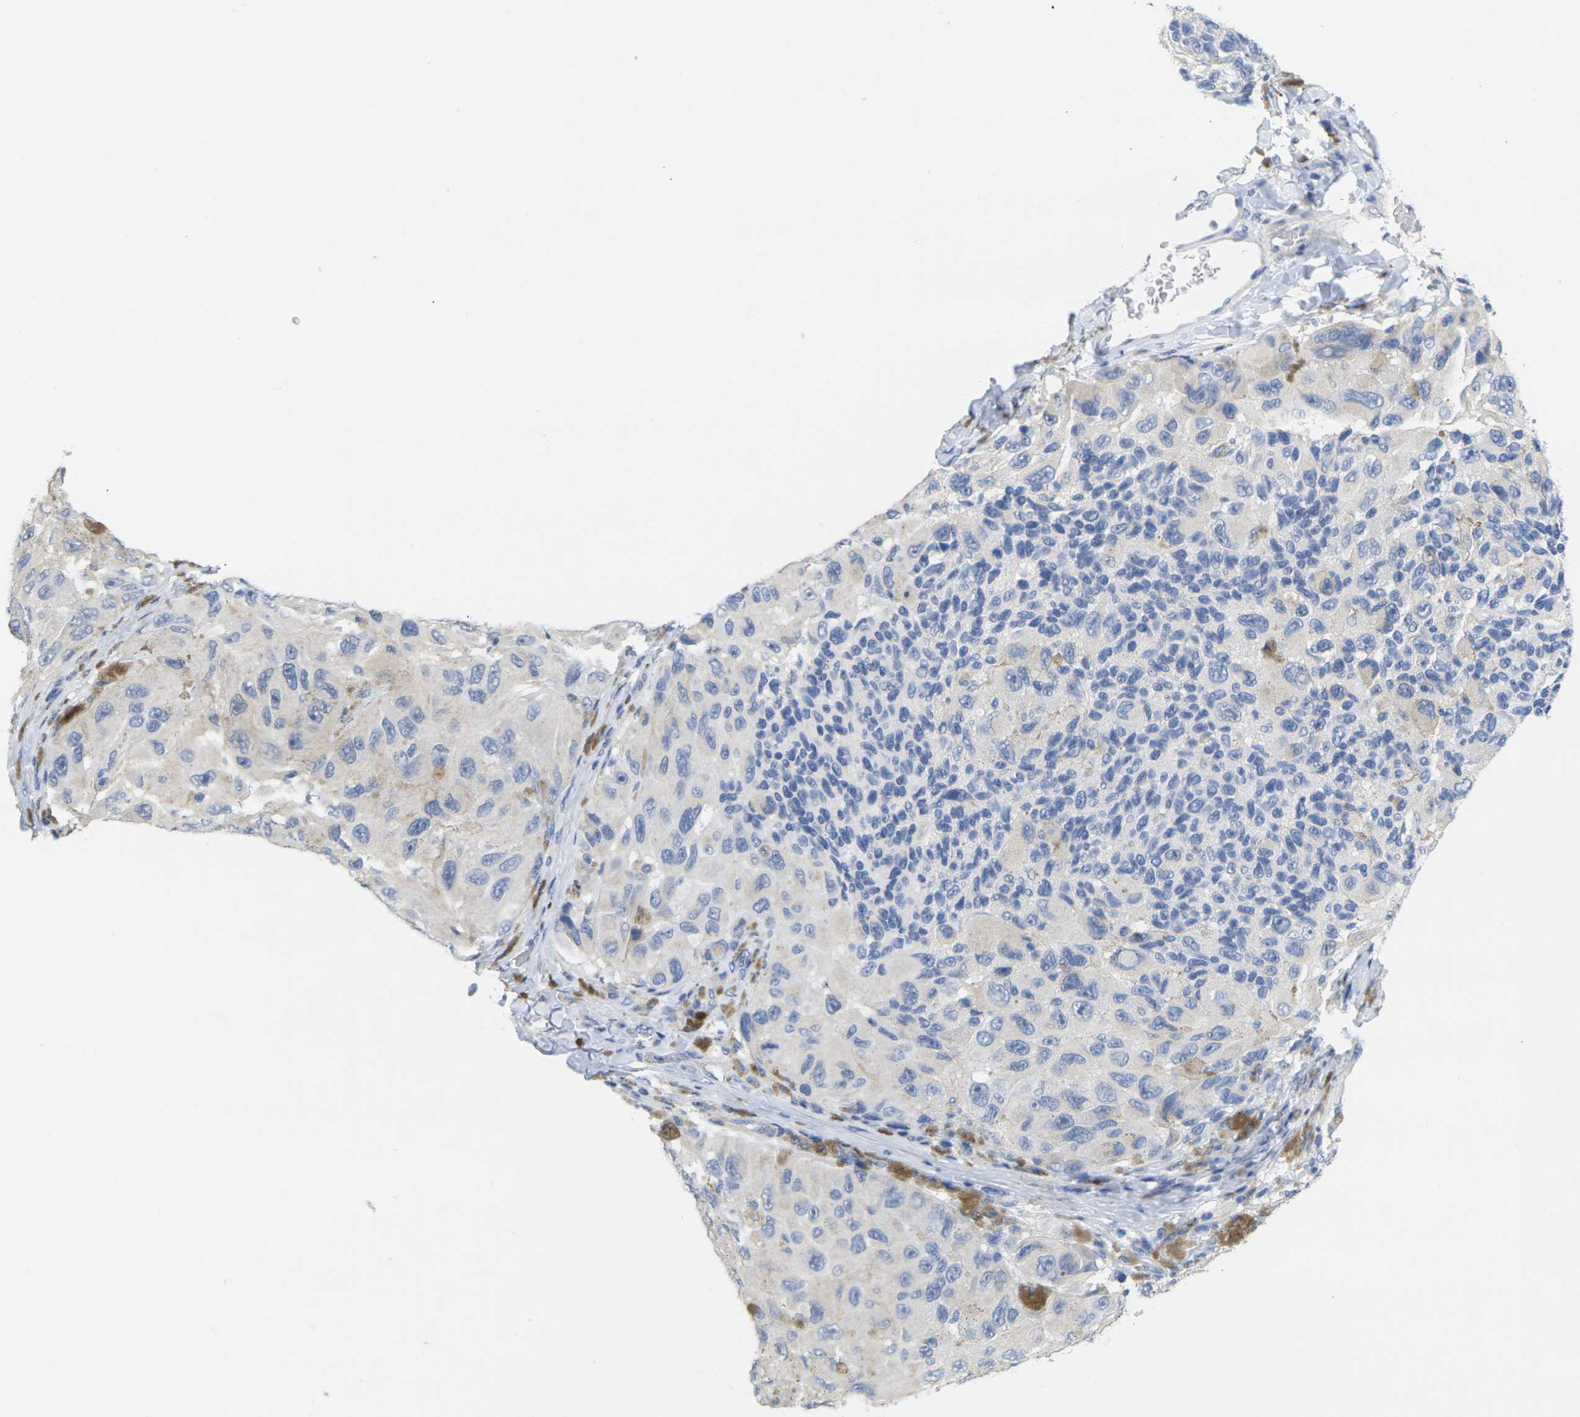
{"staining": {"intensity": "weak", "quantity": "25%-75%", "location": "cytoplasmic/membranous"}, "tissue": "melanoma", "cell_type": "Tumor cells", "image_type": "cancer", "snomed": [{"axis": "morphology", "description": "Malignant melanoma, NOS"}, {"axis": "topography", "description": "Skin"}], "caption": "Human melanoma stained with a protein marker demonstrates weak staining in tumor cells.", "gene": "TNNI3", "patient": {"sex": "female", "age": 73}}